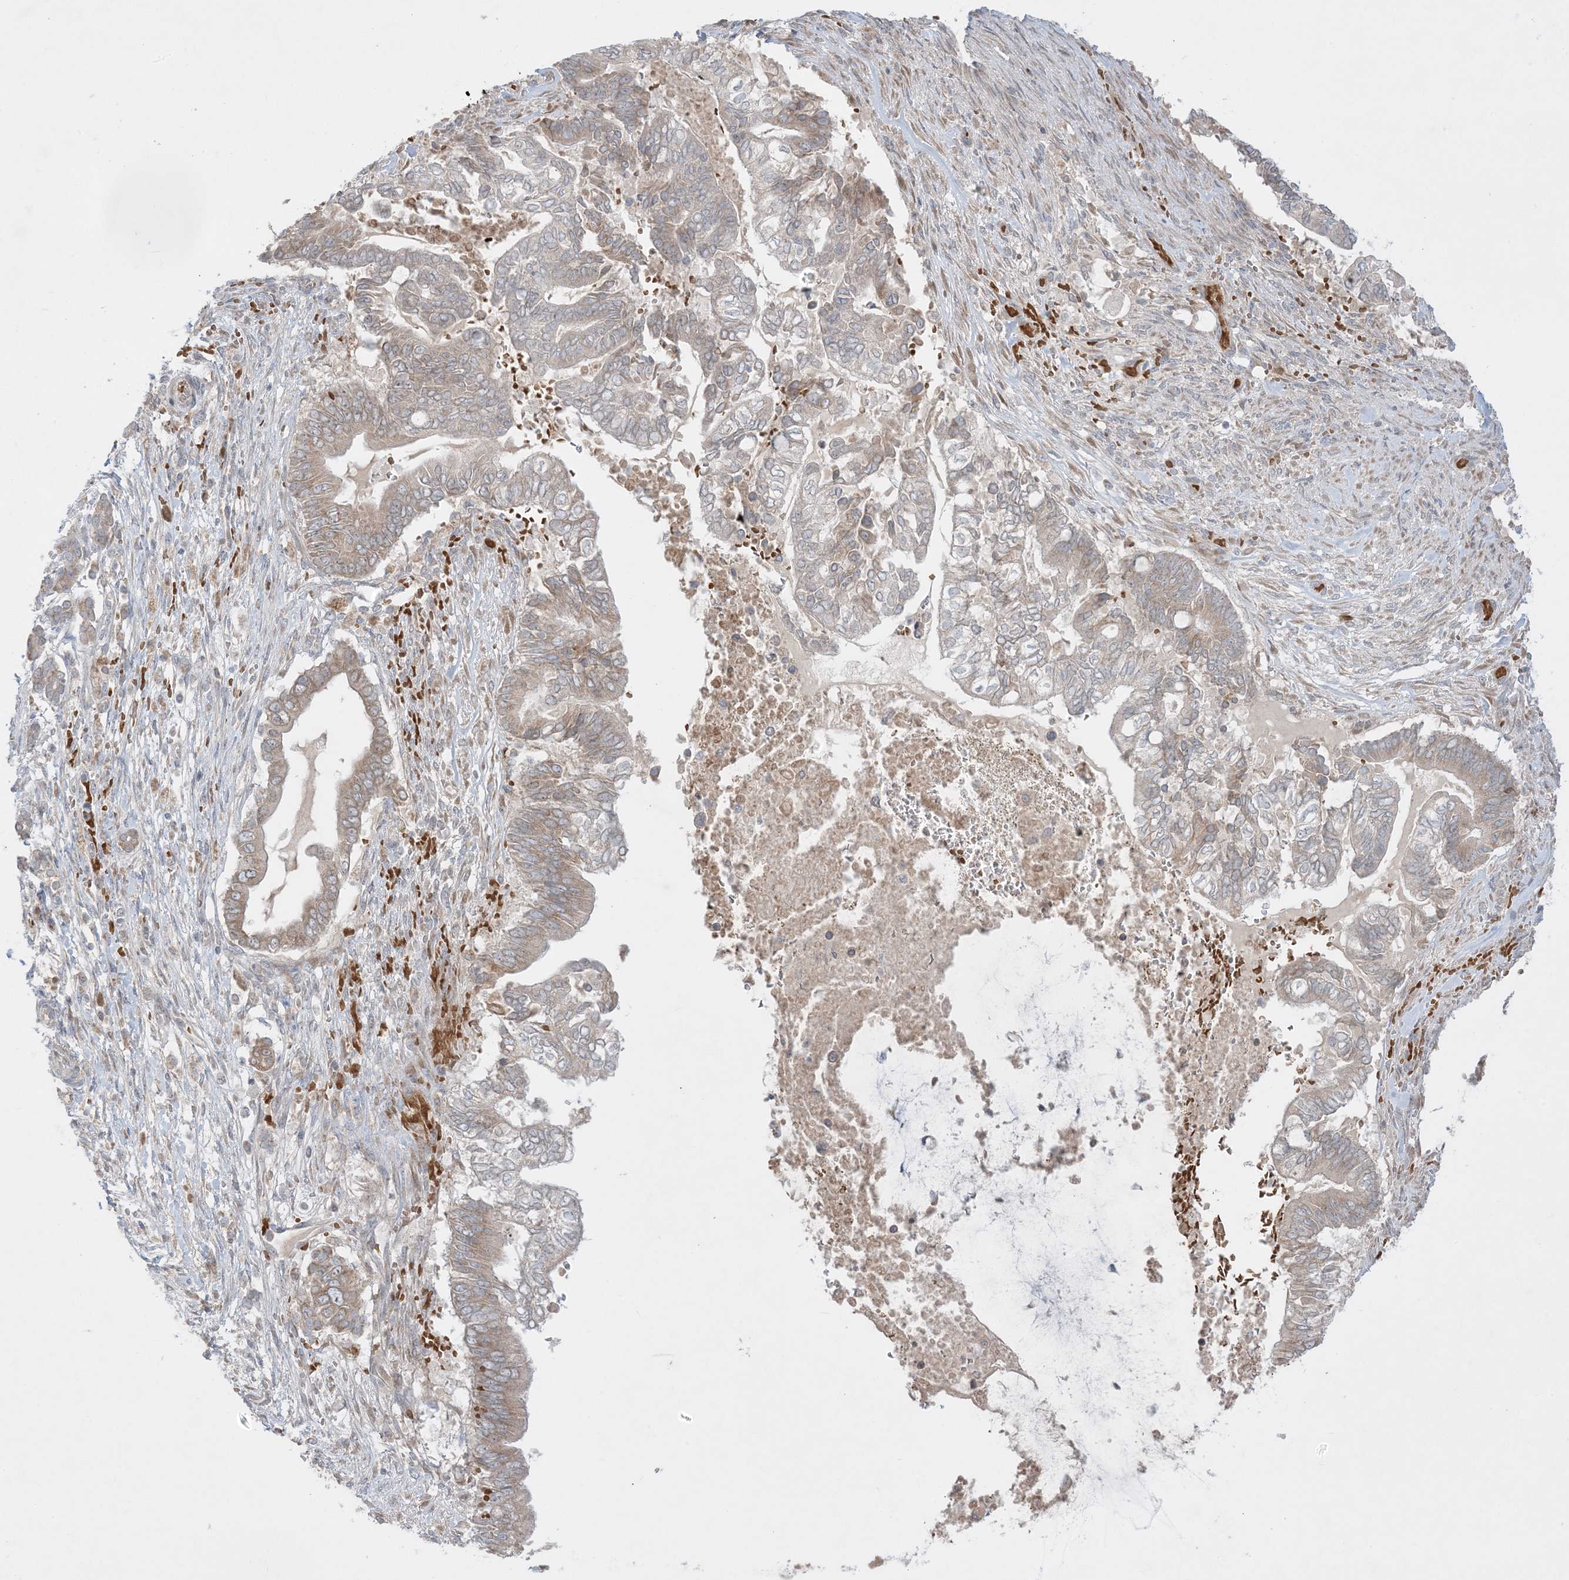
{"staining": {"intensity": "weak", "quantity": ">75%", "location": "cytoplasmic/membranous"}, "tissue": "pancreatic cancer", "cell_type": "Tumor cells", "image_type": "cancer", "snomed": [{"axis": "morphology", "description": "Adenocarcinoma, NOS"}, {"axis": "topography", "description": "Pancreas"}], "caption": "An immunohistochemistry (IHC) image of neoplastic tissue is shown. Protein staining in brown highlights weak cytoplasmic/membranous positivity in pancreatic cancer (adenocarcinoma) within tumor cells.", "gene": "MMGT1", "patient": {"sex": "male", "age": 68}}